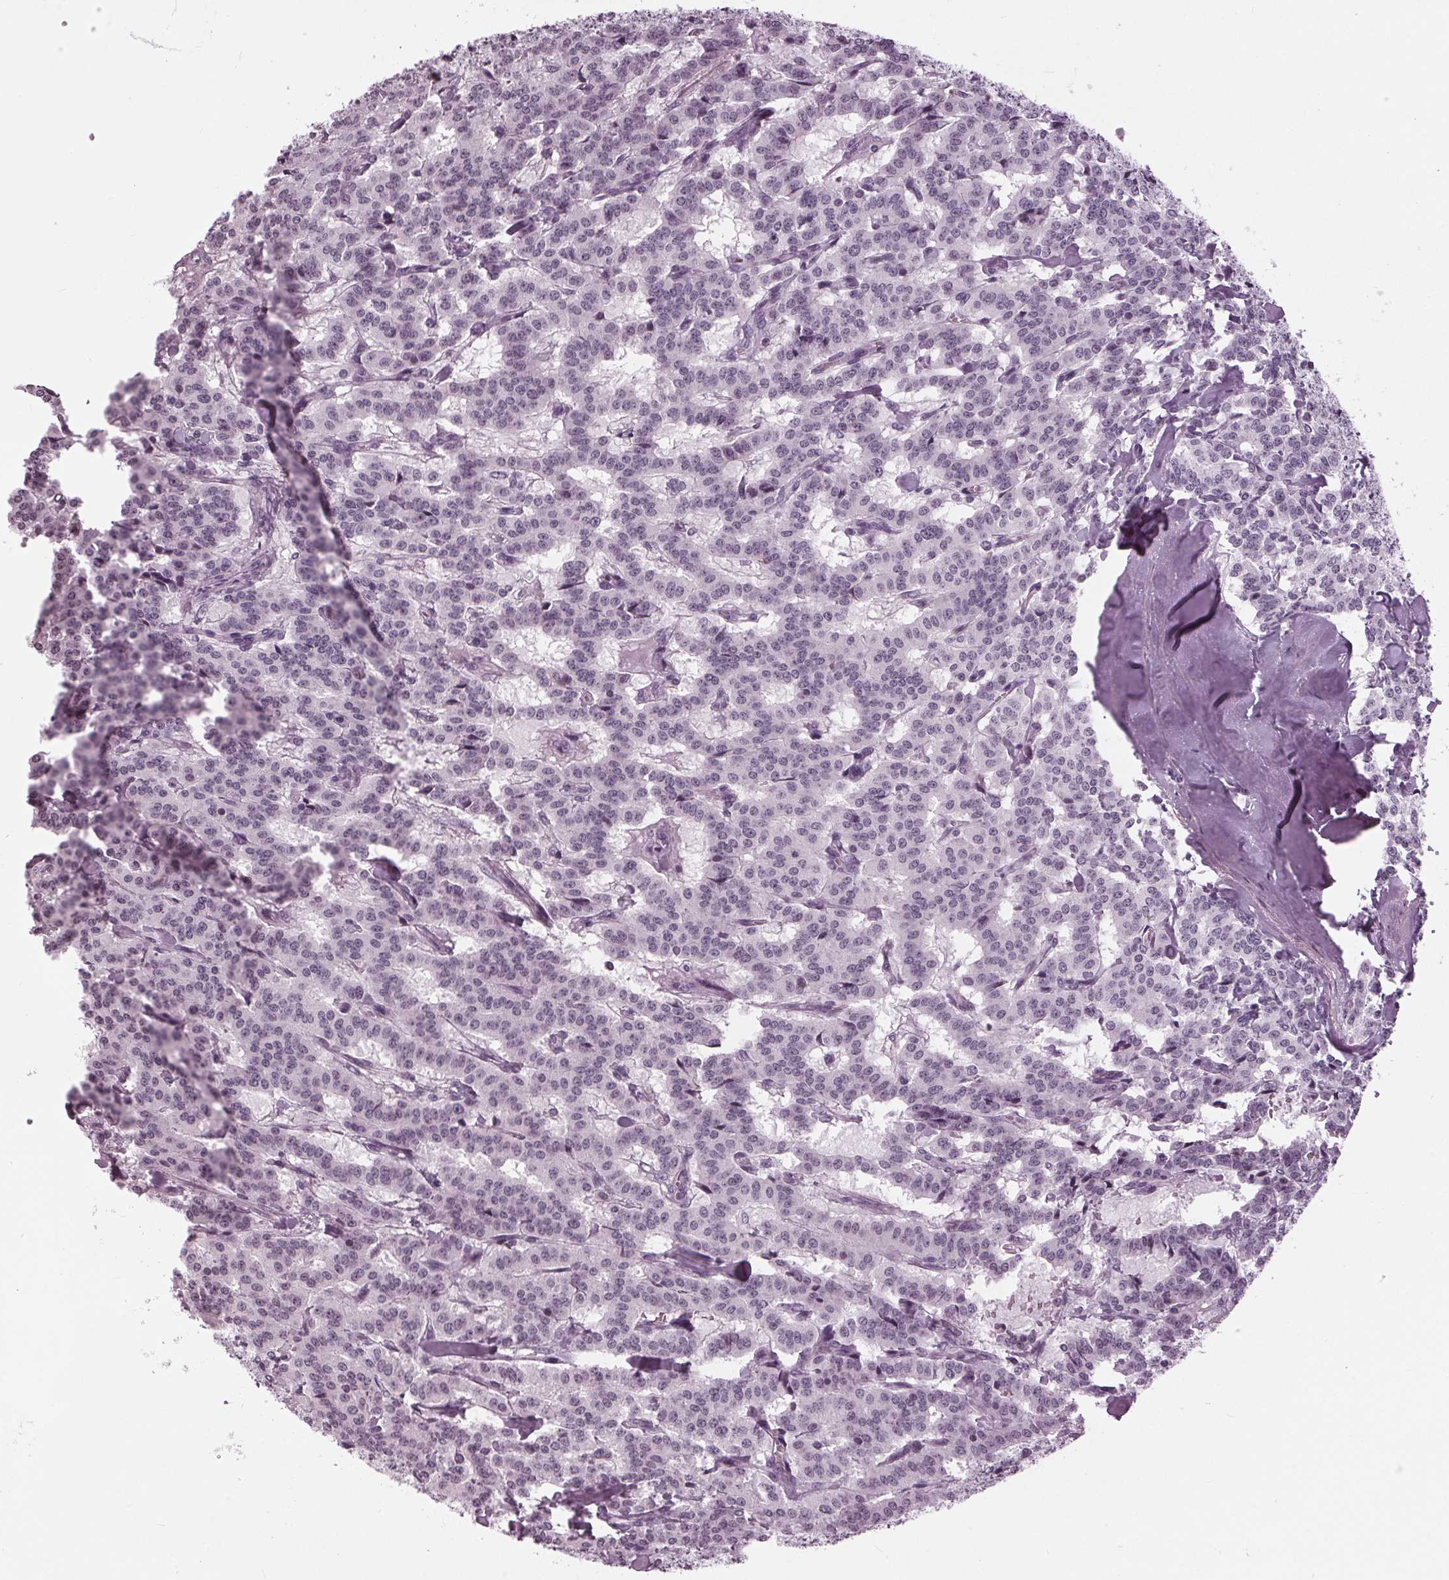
{"staining": {"intensity": "negative", "quantity": "none", "location": "none"}, "tissue": "carcinoid", "cell_type": "Tumor cells", "image_type": "cancer", "snomed": [{"axis": "morphology", "description": "Carcinoid, malignant, NOS"}, {"axis": "topography", "description": "Lung"}], "caption": "A high-resolution image shows IHC staining of malignant carcinoid, which exhibits no significant expression in tumor cells.", "gene": "SLC9A4", "patient": {"sex": "female", "age": 46}}